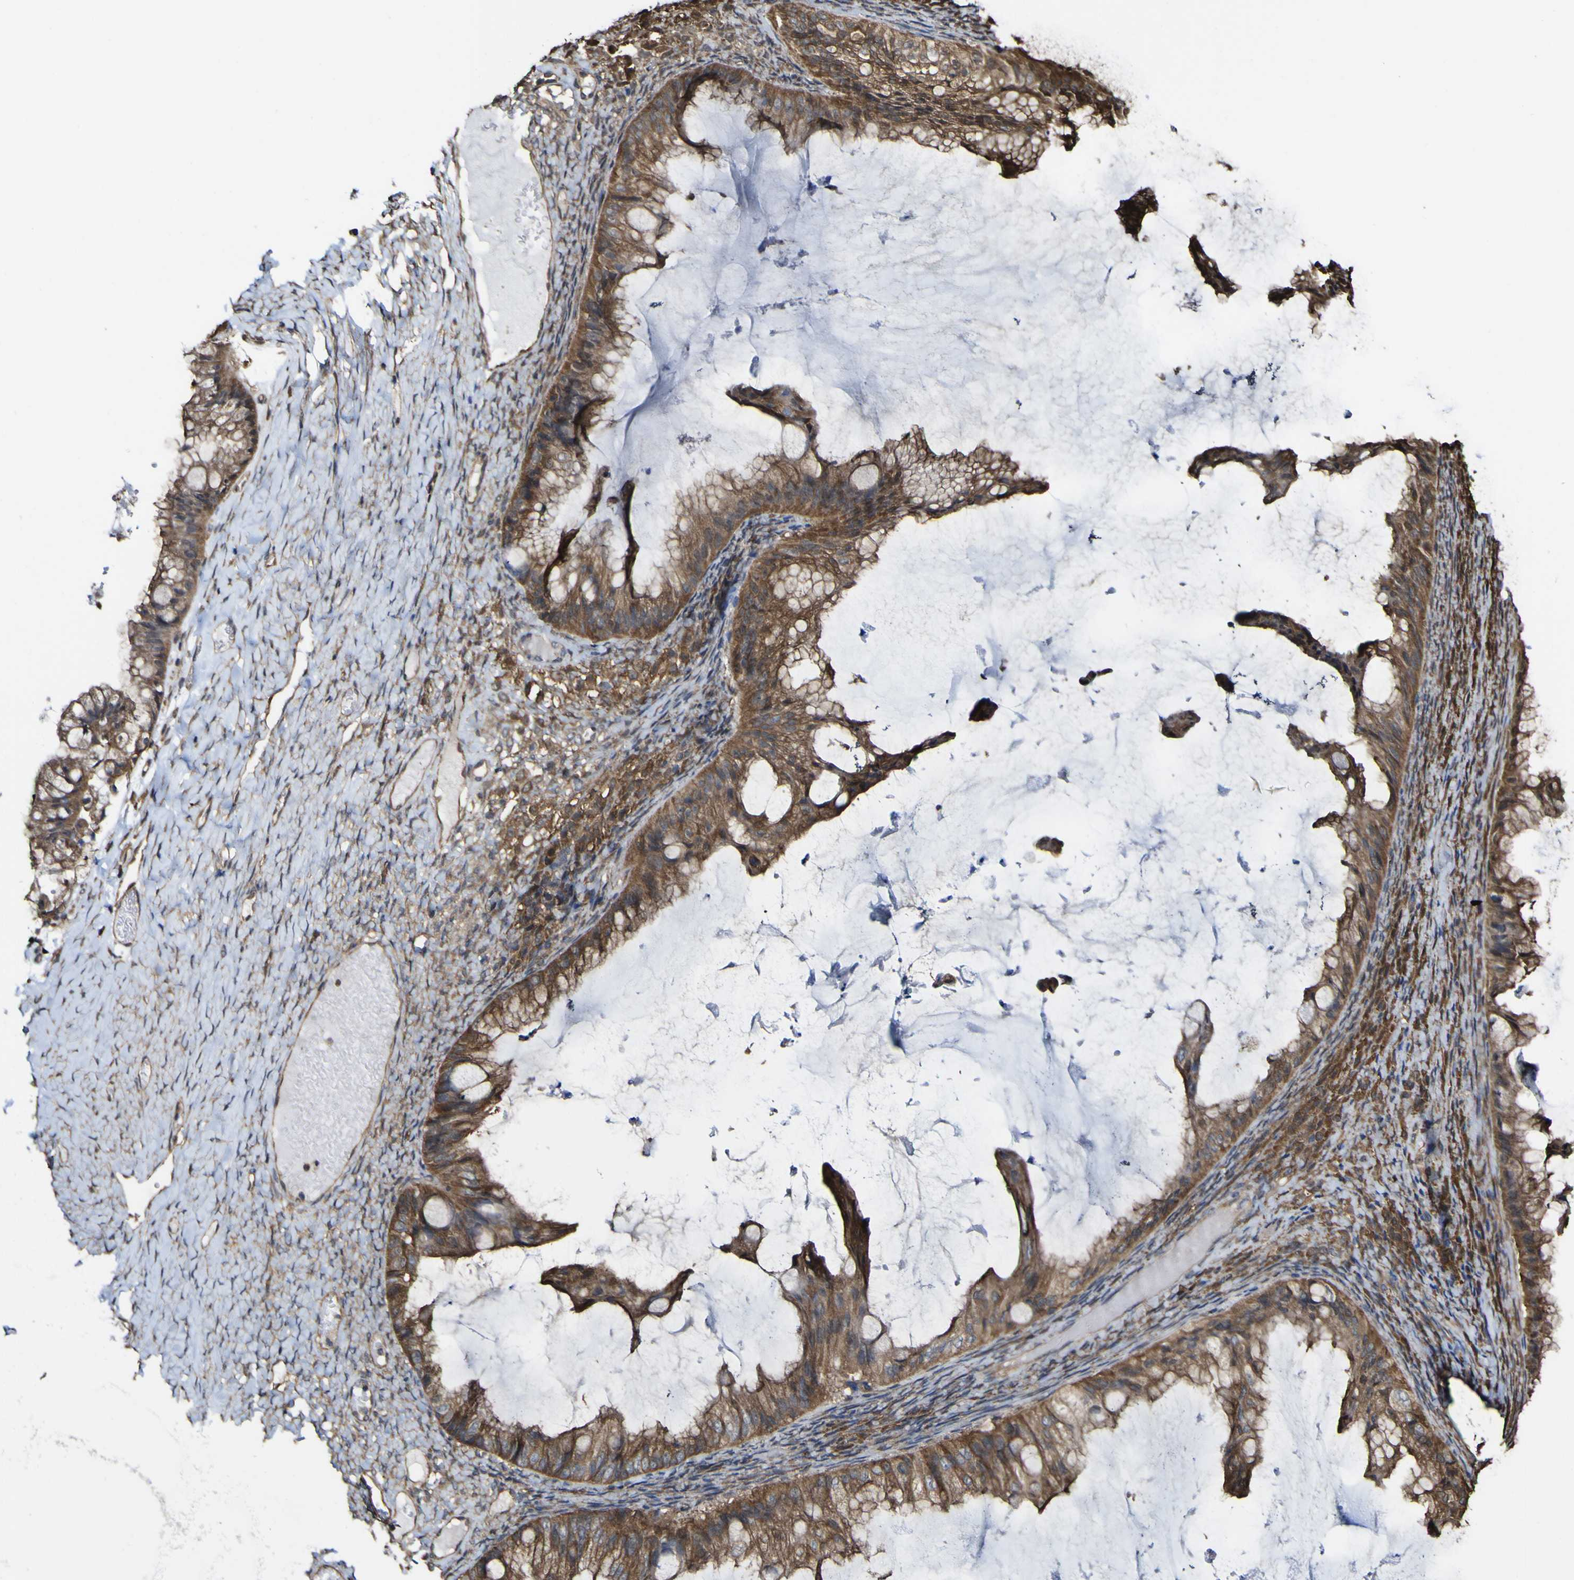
{"staining": {"intensity": "moderate", "quantity": ">75%", "location": "cytoplasmic/membranous"}, "tissue": "ovarian cancer", "cell_type": "Tumor cells", "image_type": "cancer", "snomed": [{"axis": "morphology", "description": "Cystadenocarcinoma, mucinous, NOS"}, {"axis": "topography", "description": "Ovary"}], "caption": "Ovarian cancer stained with IHC demonstrates moderate cytoplasmic/membranous expression in about >75% of tumor cells.", "gene": "PTPRR", "patient": {"sex": "female", "age": 61}}